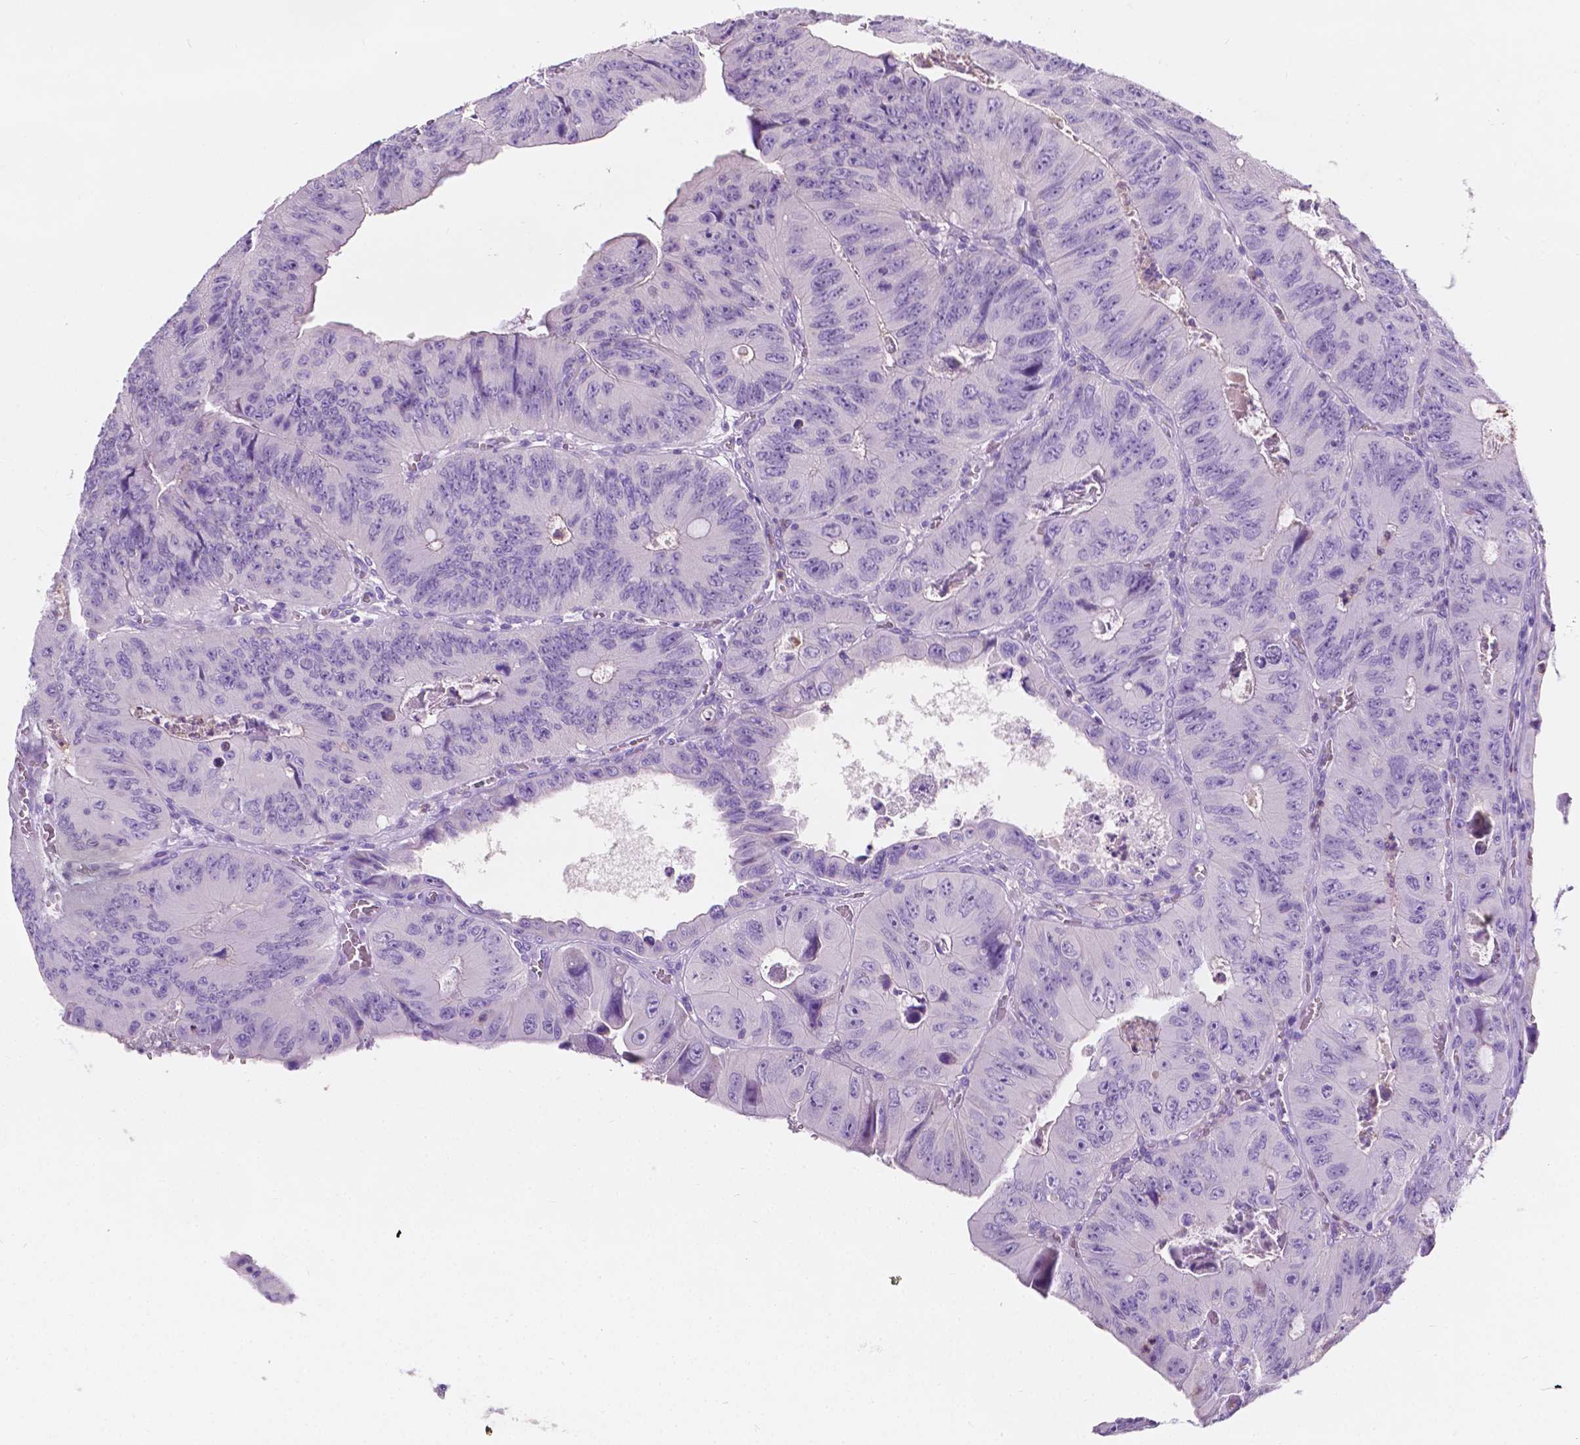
{"staining": {"intensity": "negative", "quantity": "none", "location": "none"}, "tissue": "colorectal cancer", "cell_type": "Tumor cells", "image_type": "cancer", "snomed": [{"axis": "morphology", "description": "Adenocarcinoma, NOS"}, {"axis": "topography", "description": "Colon"}], "caption": "This is a histopathology image of immunohistochemistry (IHC) staining of colorectal cancer, which shows no positivity in tumor cells.", "gene": "GNAO1", "patient": {"sex": "female", "age": 84}}